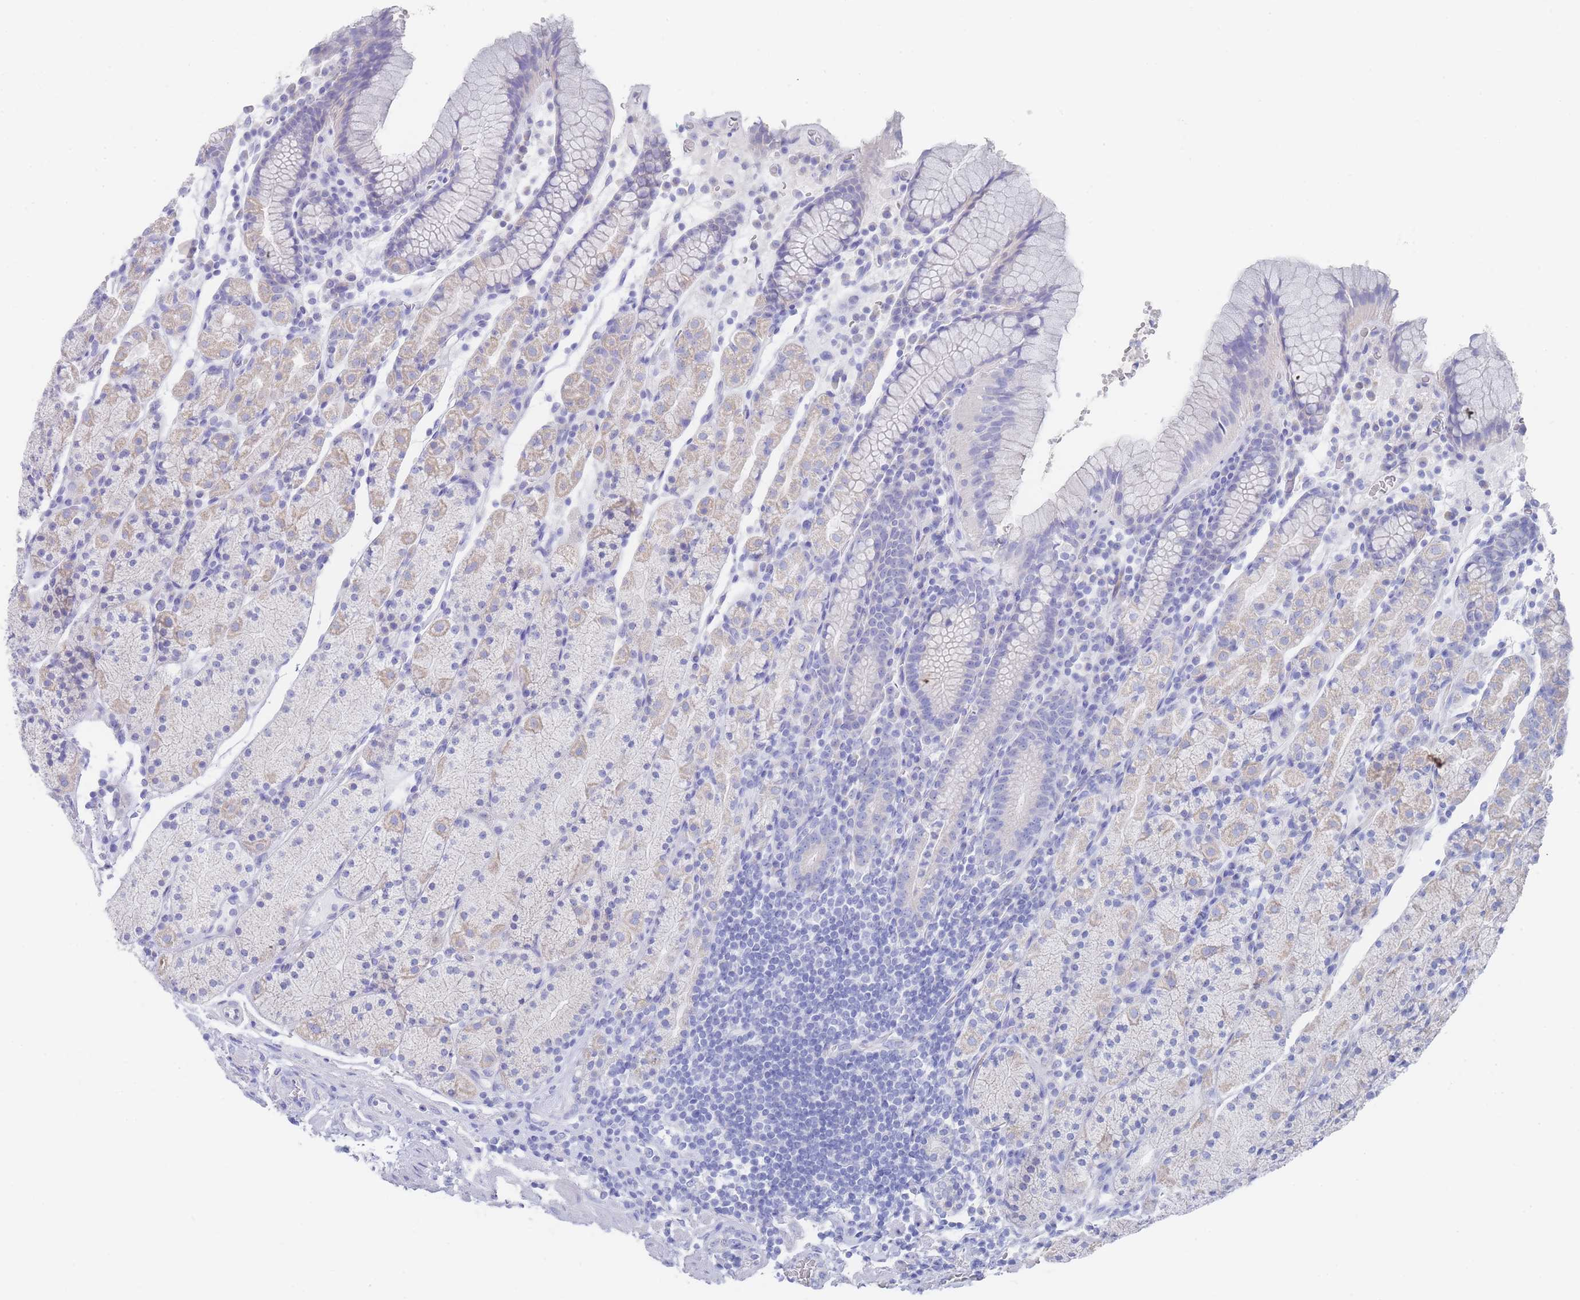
{"staining": {"intensity": "negative", "quantity": "none", "location": "none"}, "tissue": "stomach", "cell_type": "Glandular cells", "image_type": "normal", "snomed": [{"axis": "morphology", "description": "Normal tissue, NOS"}, {"axis": "topography", "description": "Stomach, upper"}, {"axis": "topography", "description": "Stomach"}], "caption": "Photomicrograph shows no protein staining in glandular cells of unremarkable stomach.", "gene": "LRRC37A2", "patient": {"sex": "male", "age": 62}}